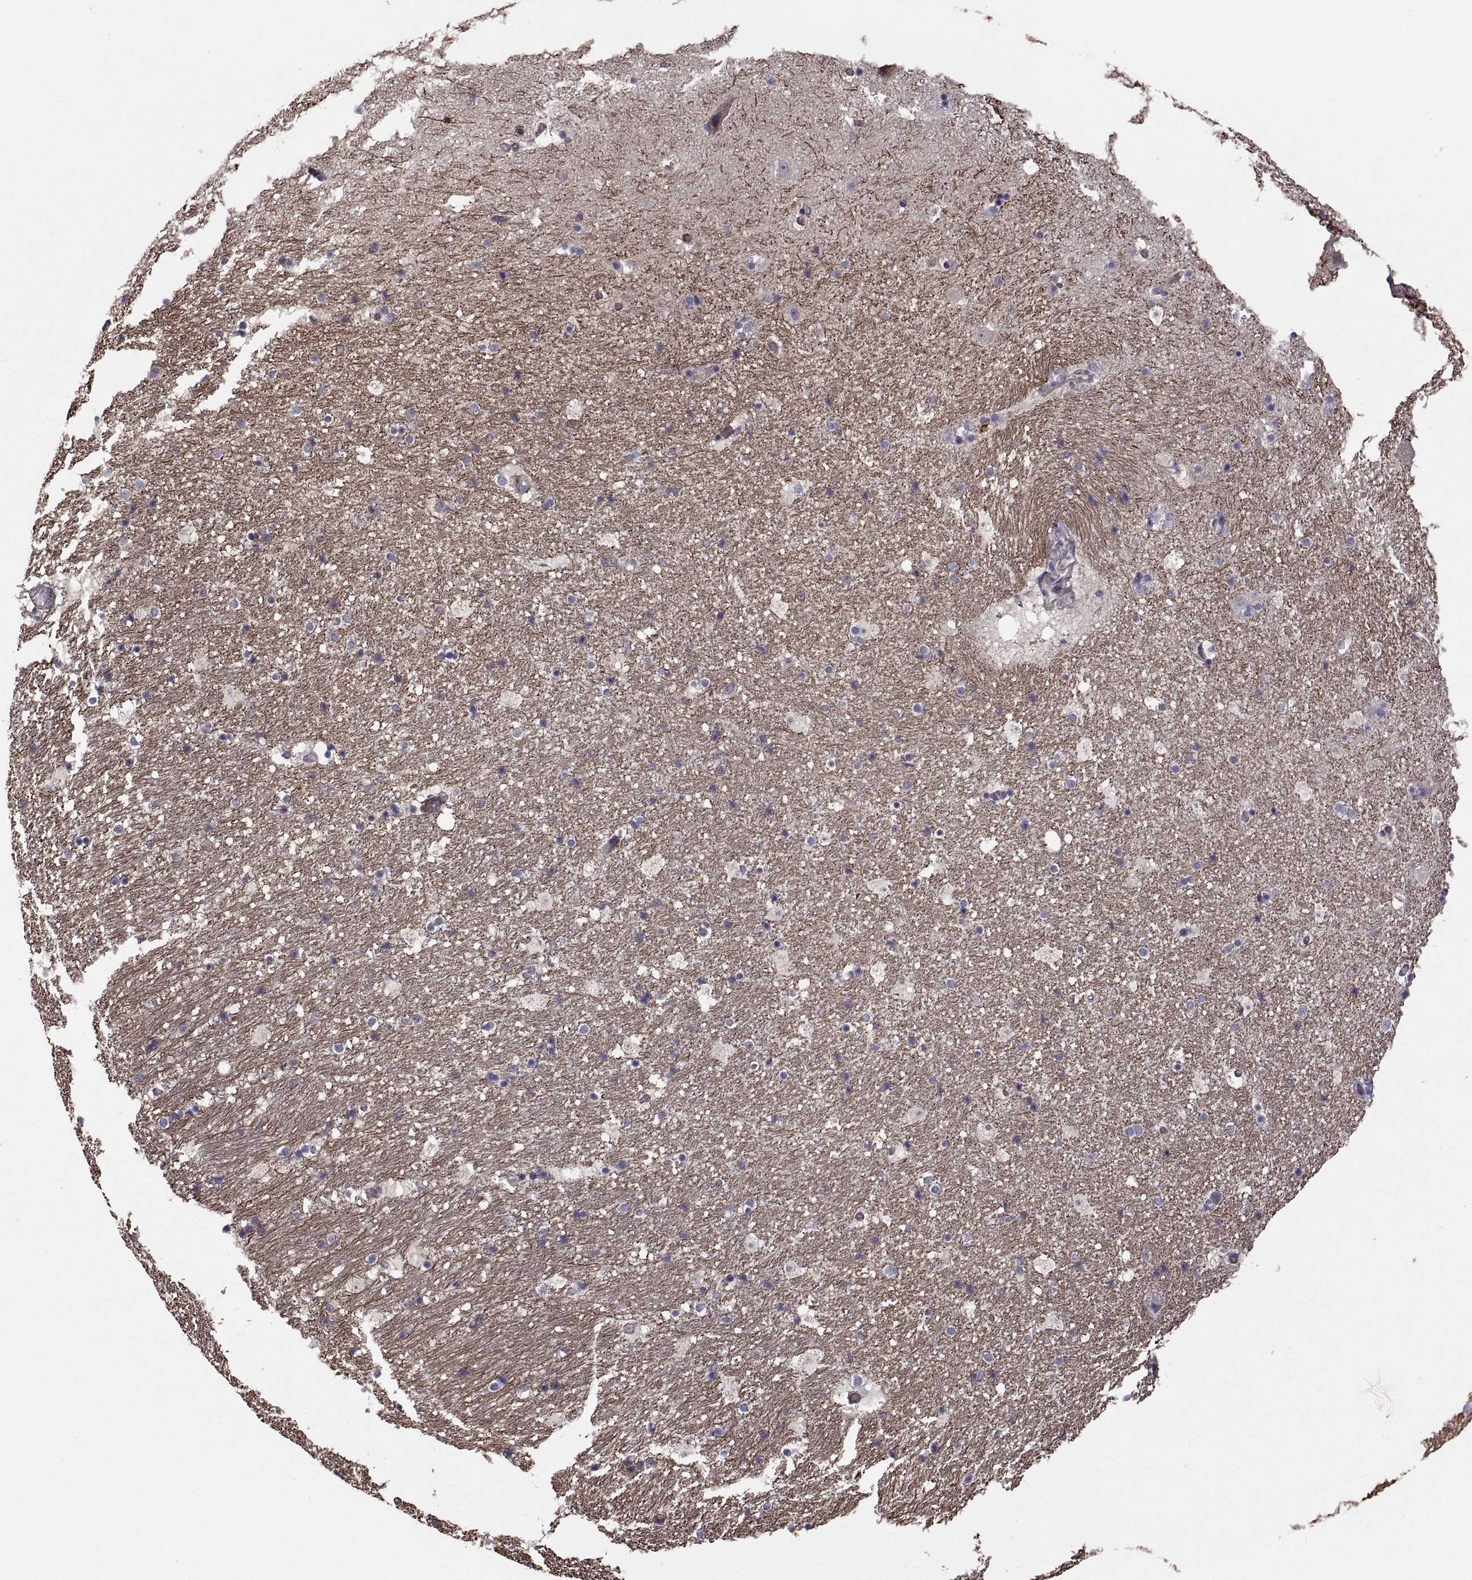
{"staining": {"intensity": "negative", "quantity": "none", "location": "none"}, "tissue": "hippocampus", "cell_type": "Glial cells", "image_type": "normal", "snomed": [{"axis": "morphology", "description": "Normal tissue, NOS"}, {"axis": "topography", "description": "Hippocampus"}], "caption": "A high-resolution histopathology image shows immunohistochemistry staining of normal hippocampus, which displays no significant staining in glial cells.", "gene": "PMM2", "patient": {"sex": "male", "age": 51}}